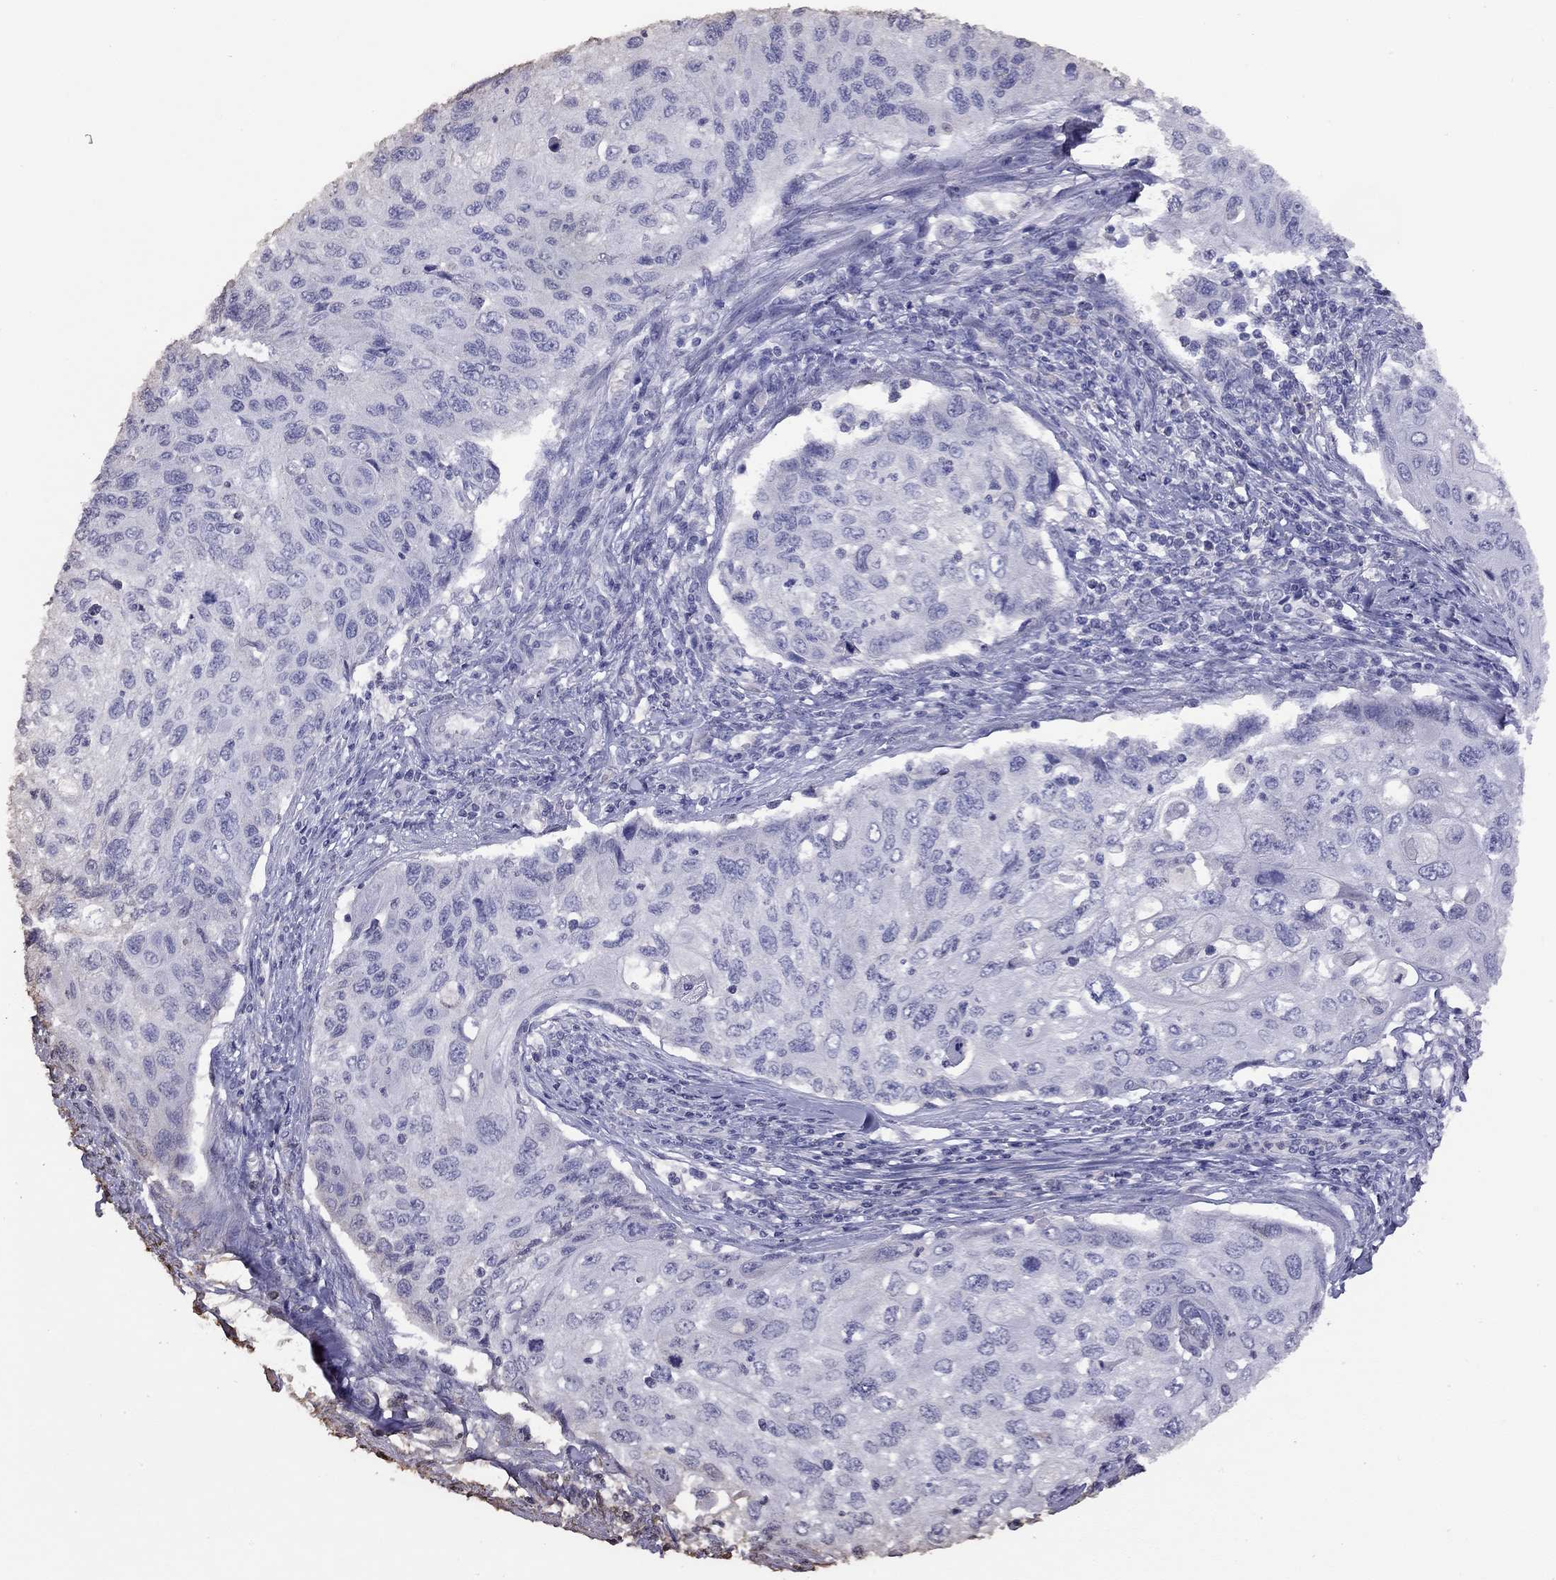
{"staining": {"intensity": "negative", "quantity": "none", "location": "none"}, "tissue": "cervical cancer", "cell_type": "Tumor cells", "image_type": "cancer", "snomed": [{"axis": "morphology", "description": "Squamous cell carcinoma, NOS"}, {"axis": "topography", "description": "Cervix"}], "caption": "Tumor cells are negative for protein expression in human squamous cell carcinoma (cervical).", "gene": "SUN3", "patient": {"sex": "female", "age": 70}}